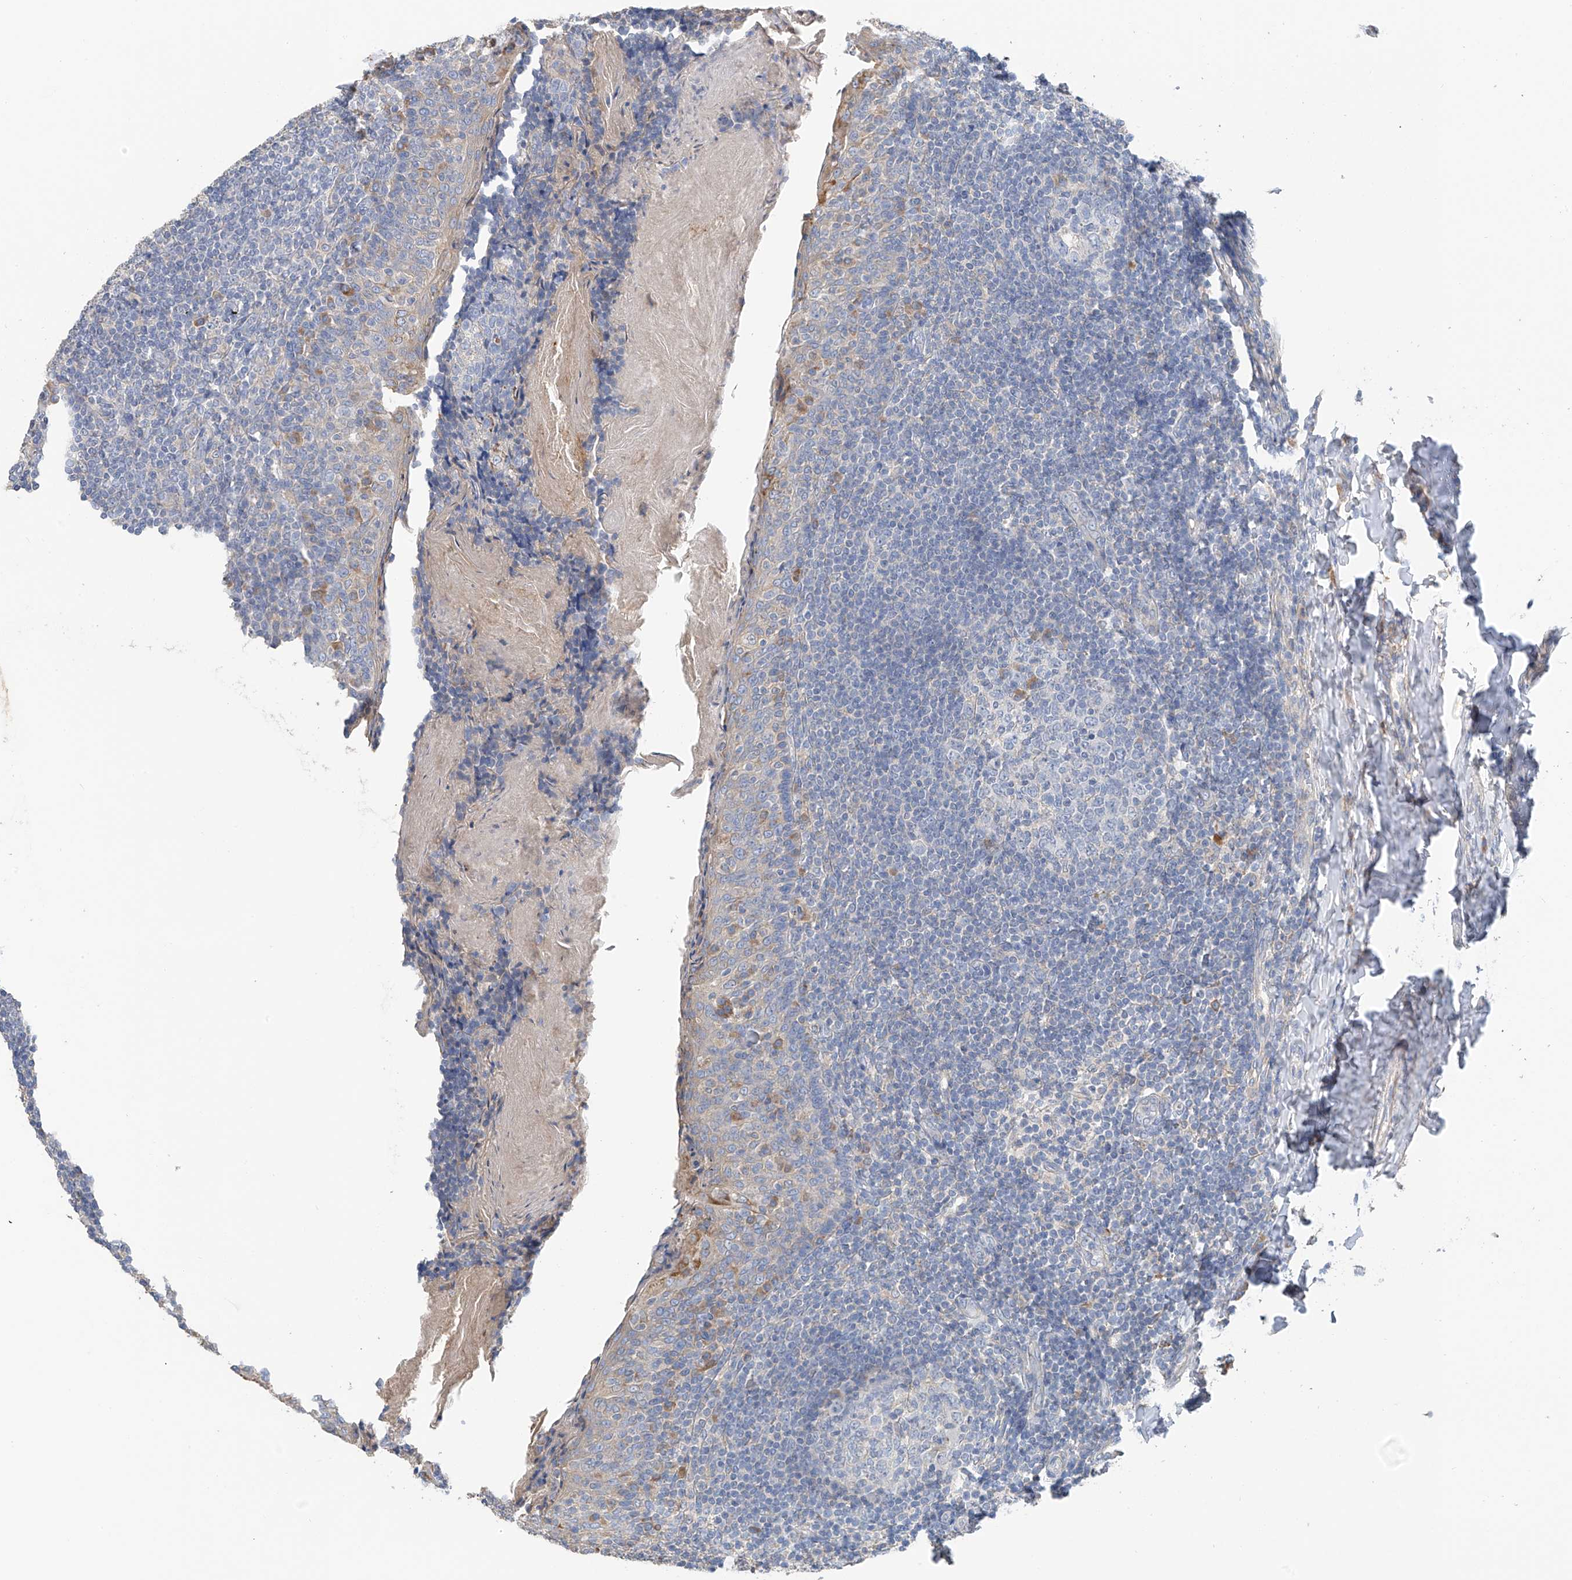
{"staining": {"intensity": "negative", "quantity": "none", "location": "none"}, "tissue": "tonsil", "cell_type": "Germinal center cells", "image_type": "normal", "snomed": [{"axis": "morphology", "description": "Normal tissue, NOS"}, {"axis": "topography", "description": "Tonsil"}], "caption": "This micrograph is of benign tonsil stained with immunohistochemistry to label a protein in brown with the nuclei are counter-stained blue. There is no staining in germinal center cells. (Stains: DAB immunohistochemistry (IHC) with hematoxylin counter stain, Microscopy: brightfield microscopy at high magnification).", "gene": "GALNTL6", "patient": {"sex": "female", "age": 19}}